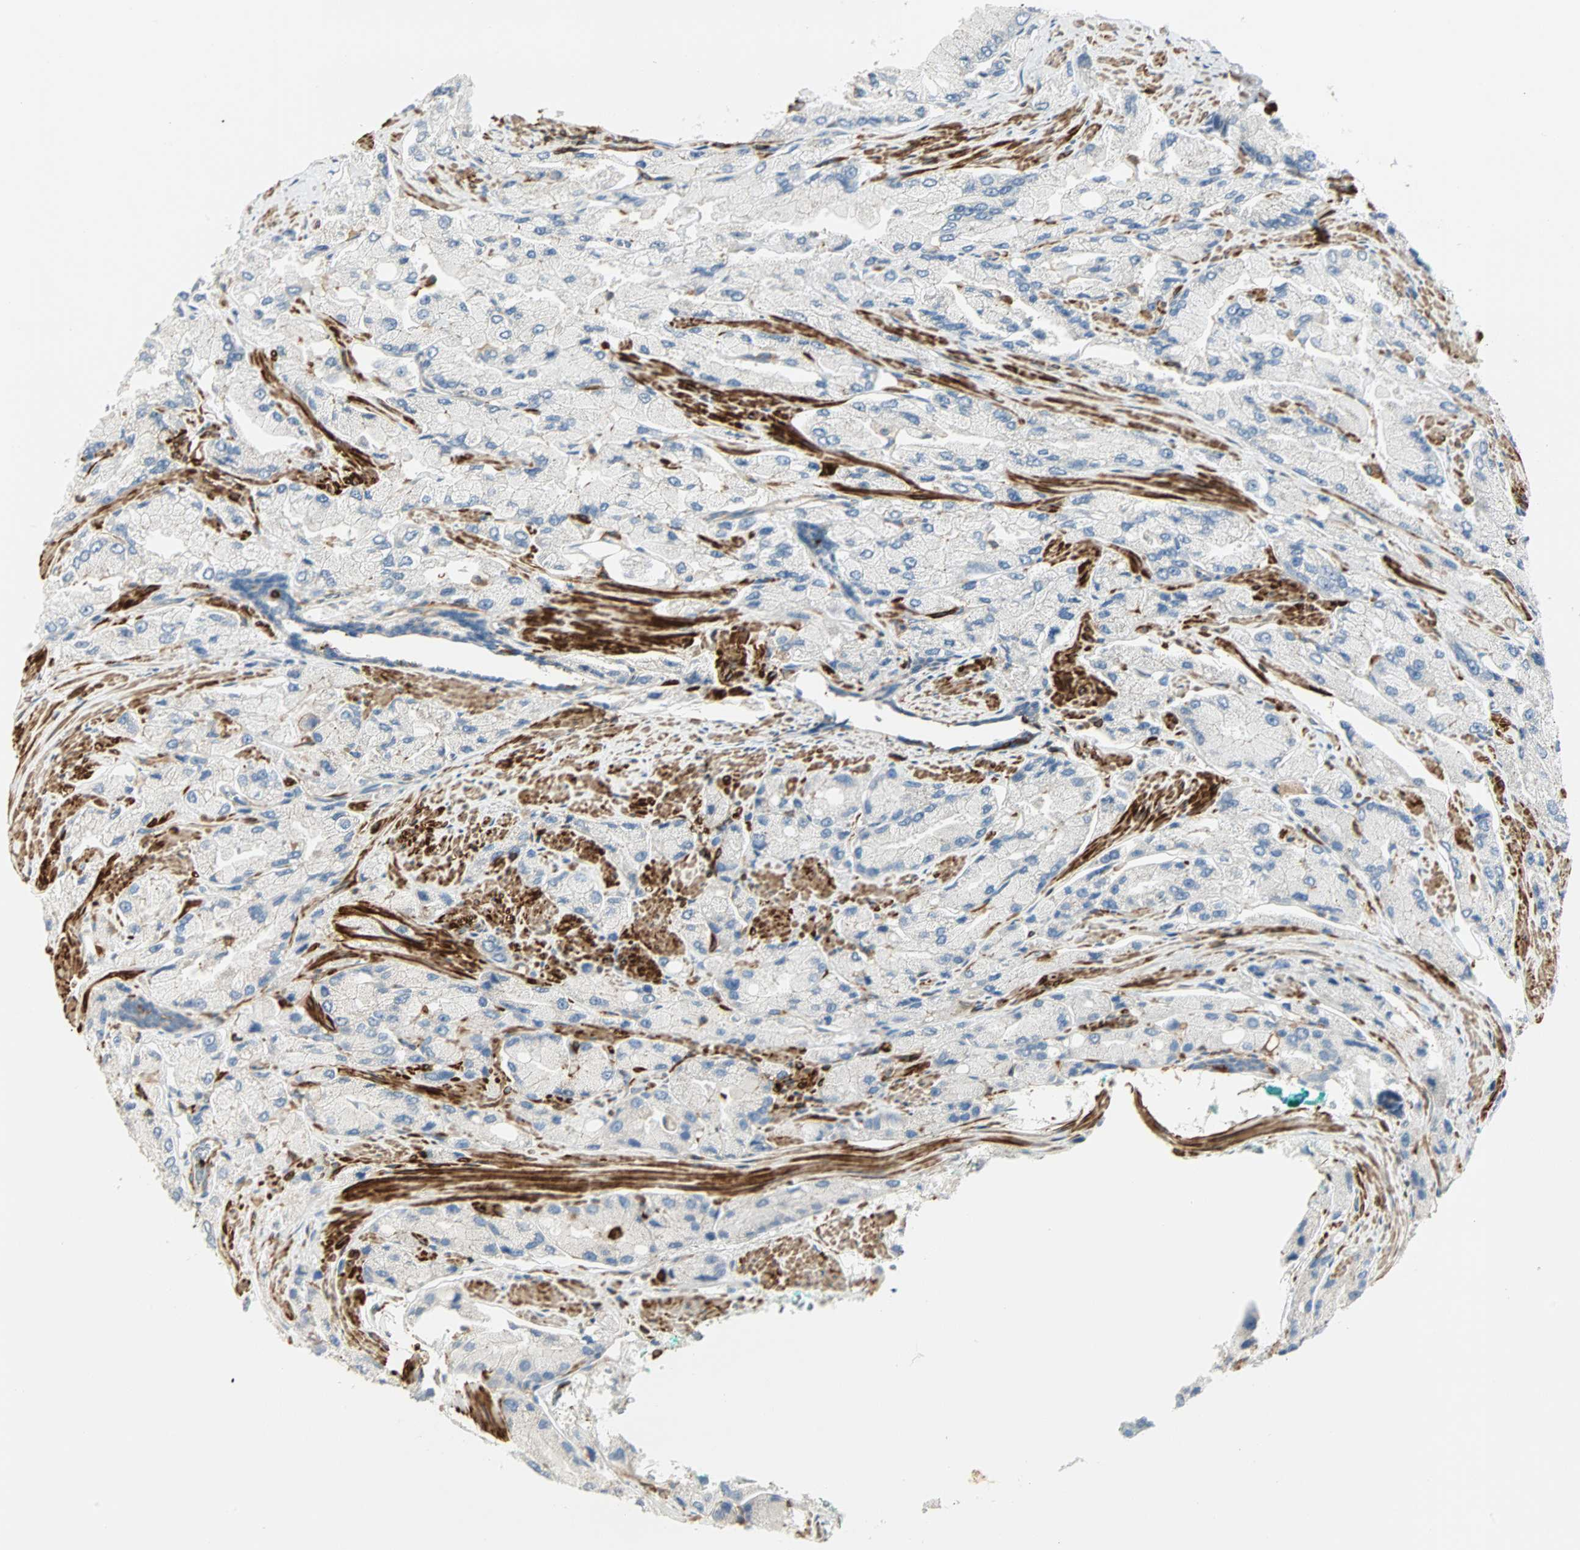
{"staining": {"intensity": "negative", "quantity": "none", "location": "none"}, "tissue": "prostate cancer", "cell_type": "Tumor cells", "image_type": "cancer", "snomed": [{"axis": "morphology", "description": "Adenocarcinoma, High grade"}, {"axis": "topography", "description": "Prostate"}], "caption": "An immunohistochemistry (IHC) photomicrograph of high-grade adenocarcinoma (prostate) is shown. There is no staining in tumor cells of high-grade adenocarcinoma (prostate). (Brightfield microscopy of DAB IHC at high magnification).", "gene": "FMNL1", "patient": {"sex": "male", "age": 58}}